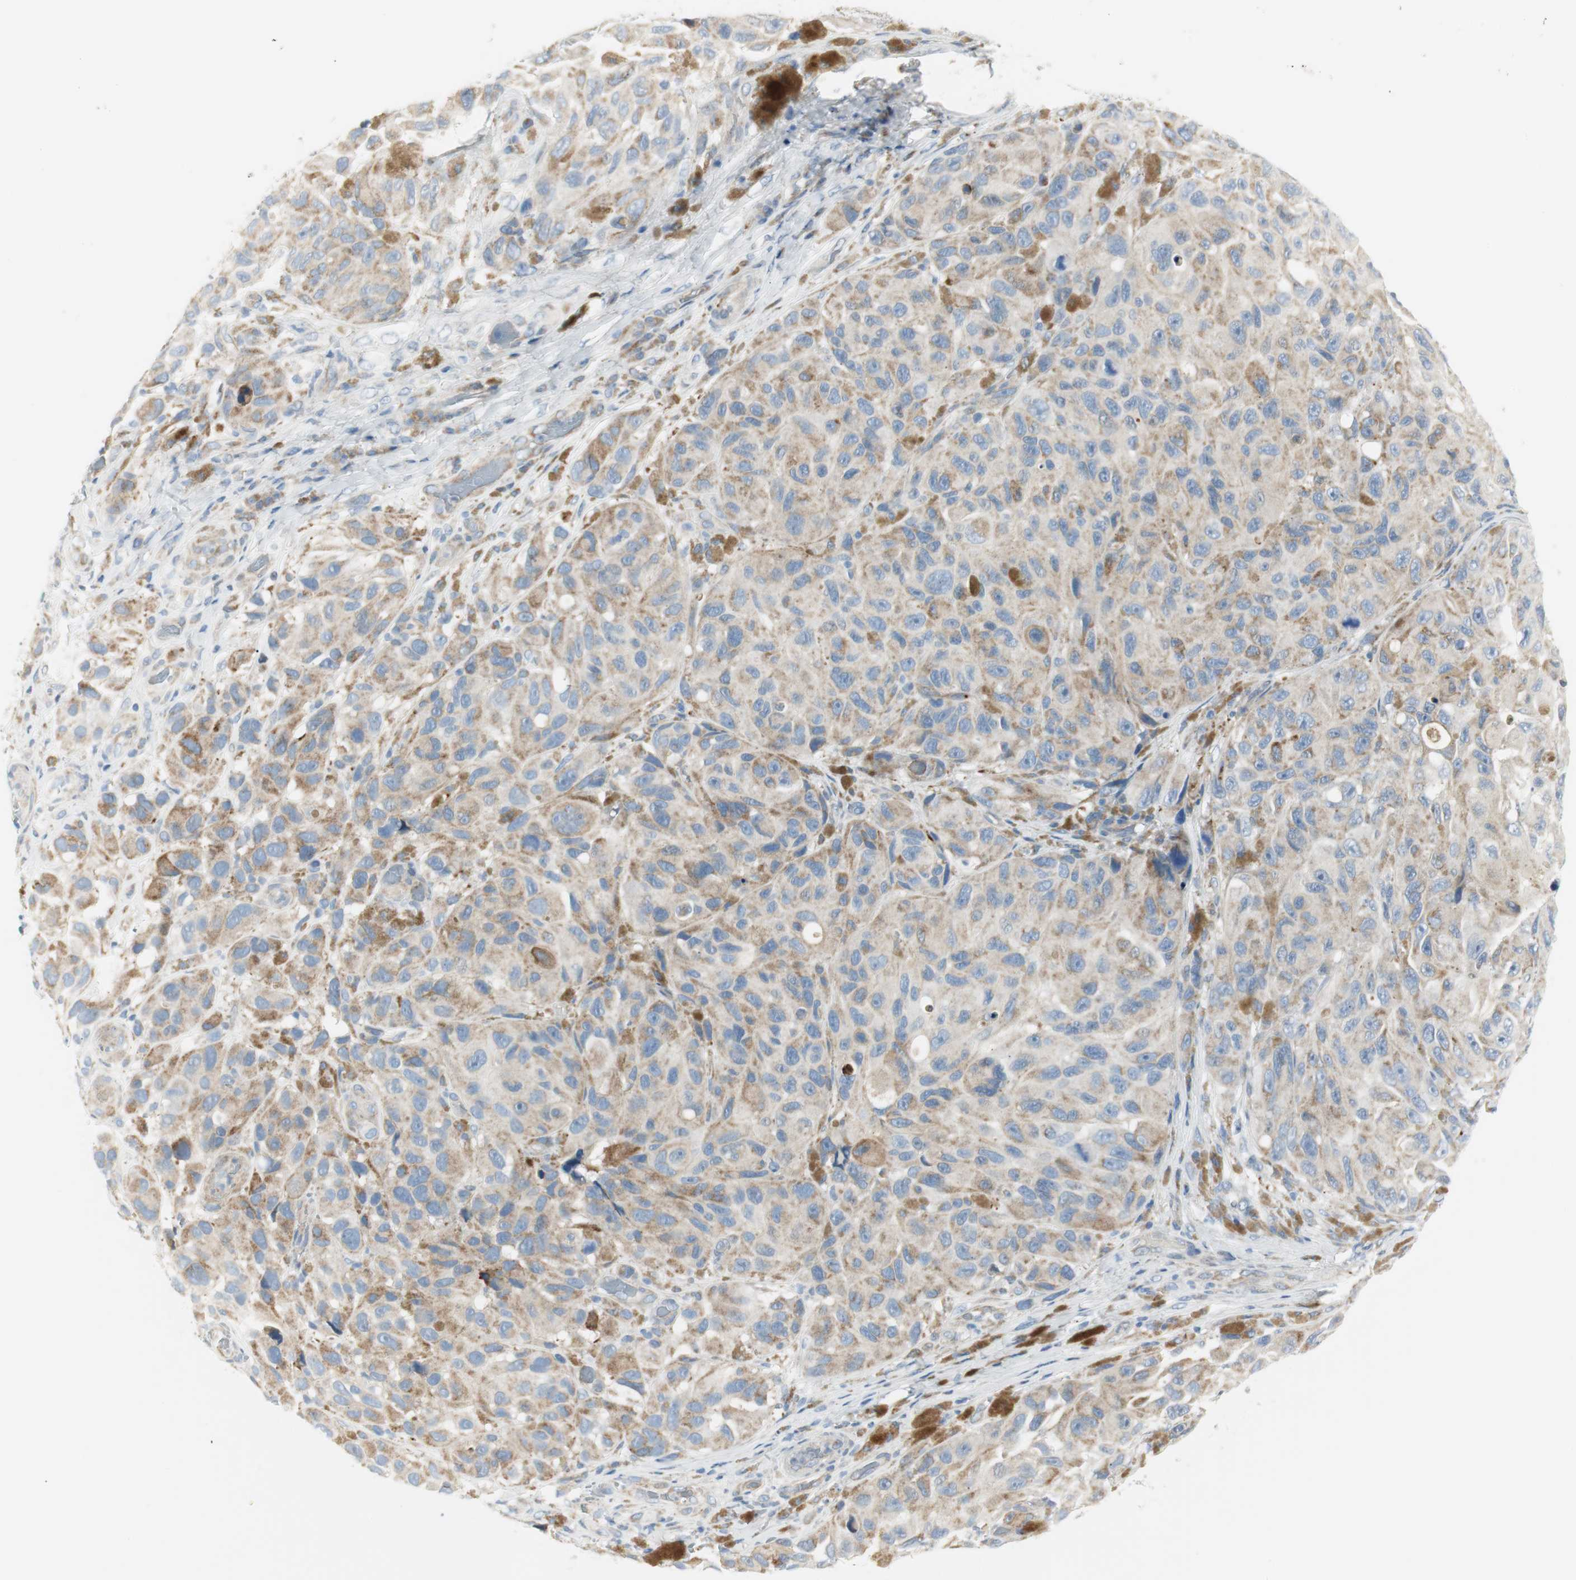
{"staining": {"intensity": "weak", "quantity": "25%-75%", "location": "cytoplasmic/membranous"}, "tissue": "melanoma", "cell_type": "Tumor cells", "image_type": "cancer", "snomed": [{"axis": "morphology", "description": "Malignant melanoma, NOS"}, {"axis": "topography", "description": "Skin"}], "caption": "There is low levels of weak cytoplasmic/membranous staining in tumor cells of malignant melanoma, as demonstrated by immunohistochemical staining (brown color).", "gene": "TNFSF11", "patient": {"sex": "female", "age": 73}}